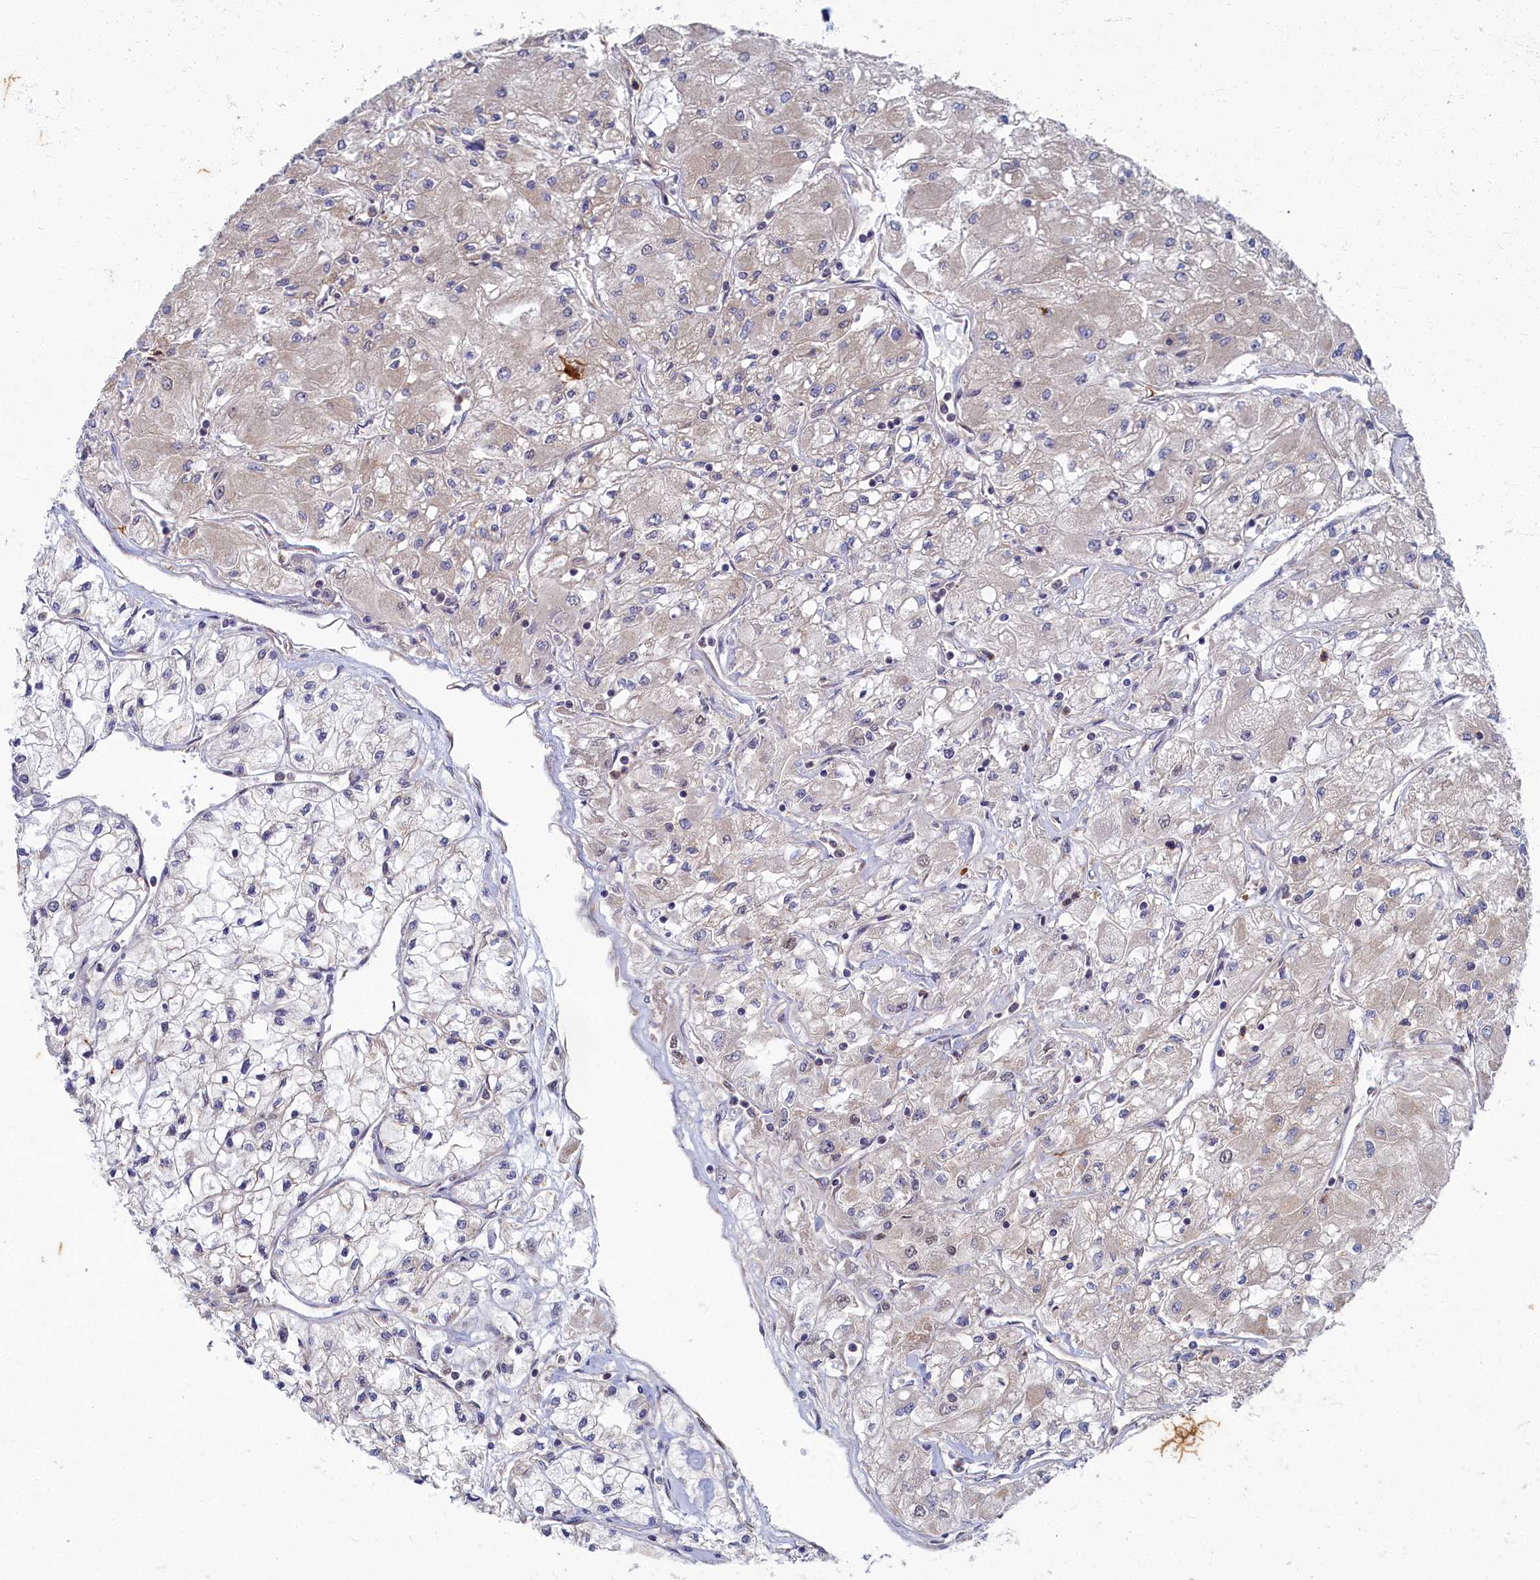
{"staining": {"intensity": "negative", "quantity": "none", "location": "none"}, "tissue": "renal cancer", "cell_type": "Tumor cells", "image_type": "cancer", "snomed": [{"axis": "morphology", "description": "Adenocarcinoma, NOS"}, {"axis": "topography", "description": "Kidney"}], "caption": "This photomicrograph is of adenocarcinoma (renal) stained with immunohistochemistry (IHC) to label a protein in brown with the nuclei are counter-stained blue. There is no expression in tumor cells.", "gene": "WDR59", "patient": {"sex": "male", "age": 80}}